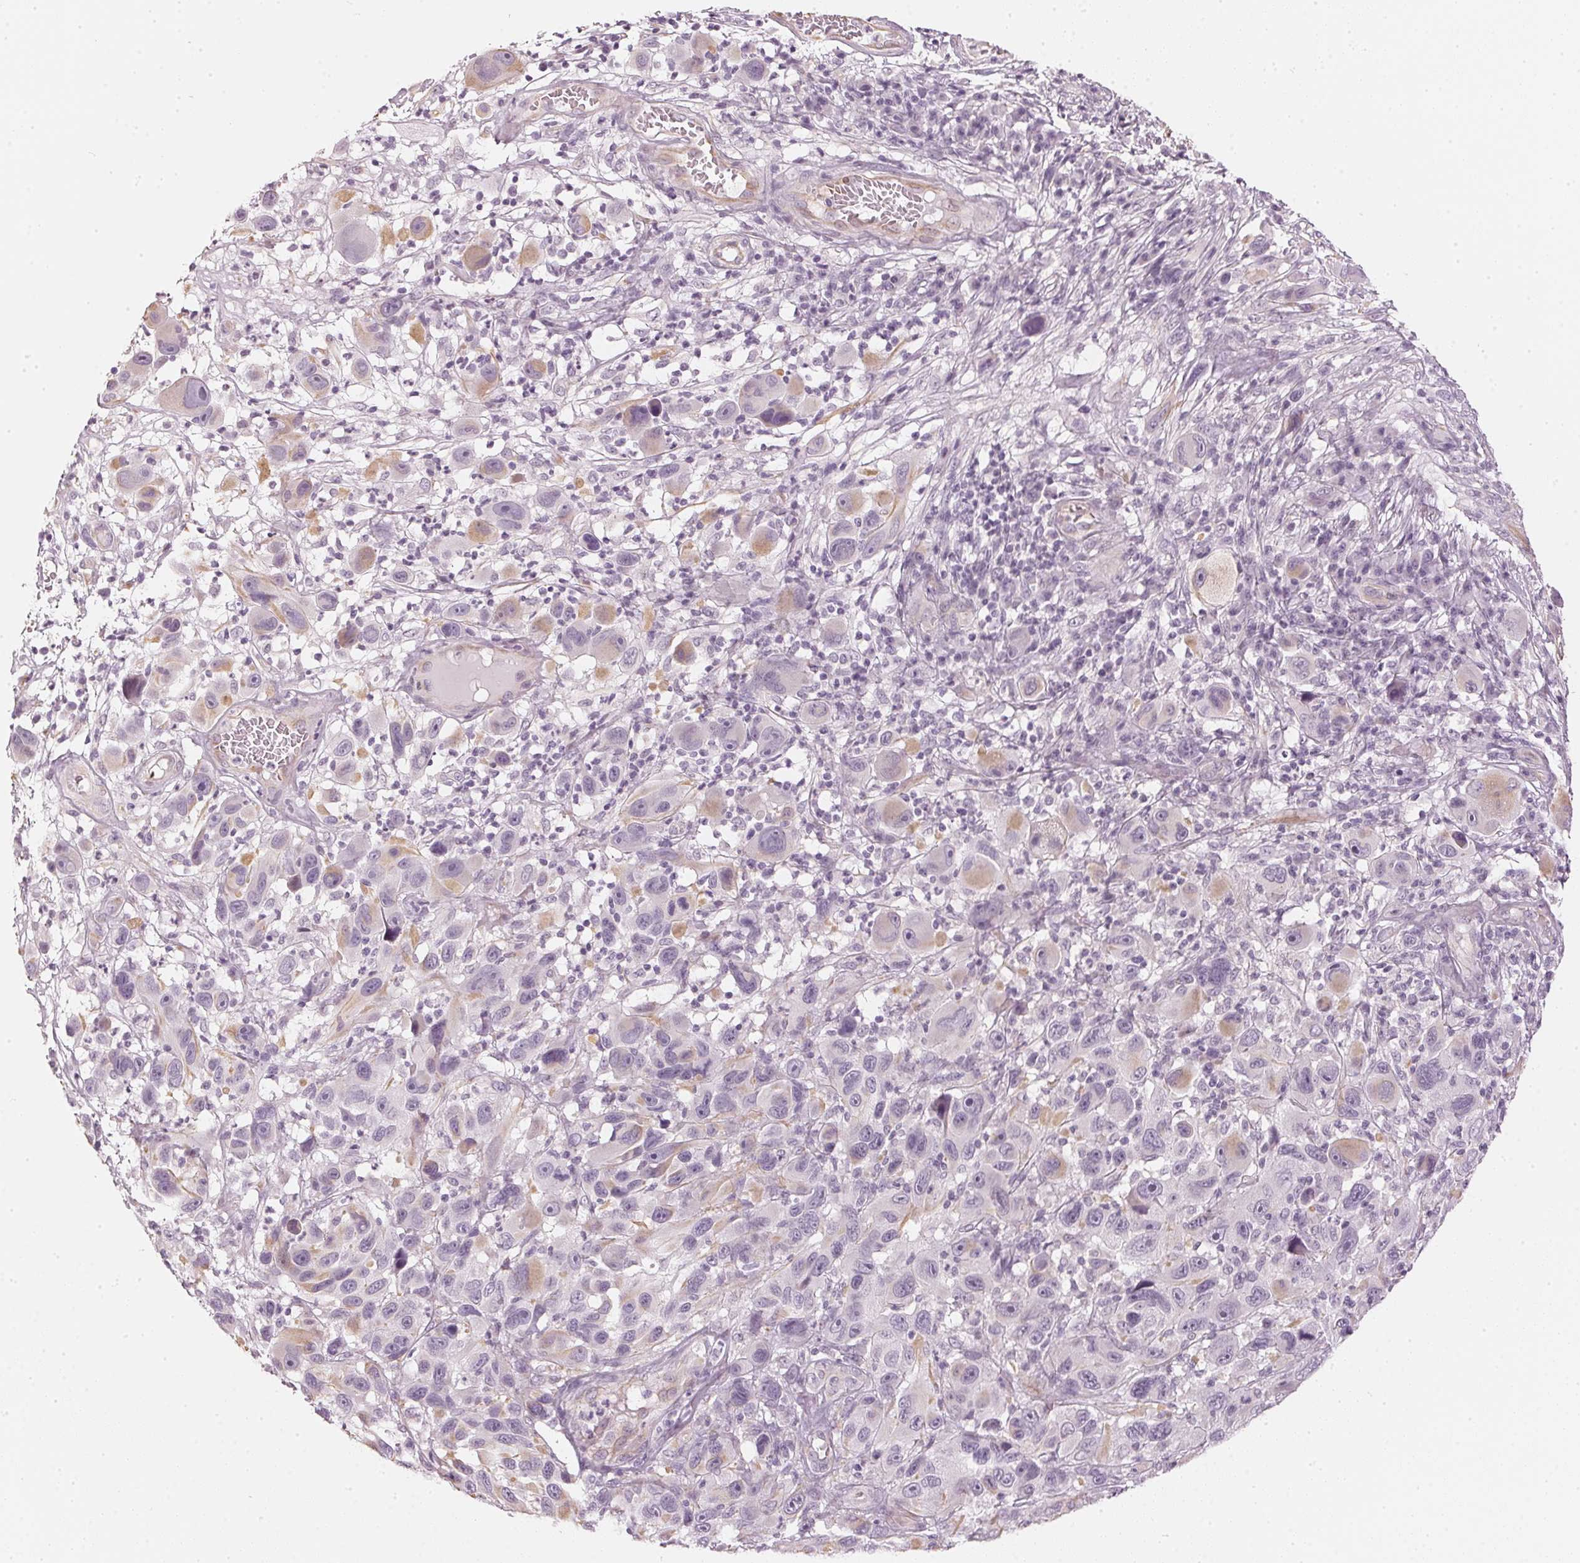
{"staining": {"intensity": "moderate", "quantity": "<25%", "location": "cytoplasmic/membranous"}, "tissue": "melanoma", "cell_type": "Tumor cells", "image_type": "cancer", "snomed": [{"axis": "morphology", "description": "Malignant melanoma, NOS"}, {"axis": "topography", "description": "Skin"}], "caption": "Human melanoma stained for a protein (brown) shows moderate cytoplasmic/membranous positive expression in approximately <25% of tumor cells.", "gene": "APLP1", "patient": {"sex": "male", "age": 53}}